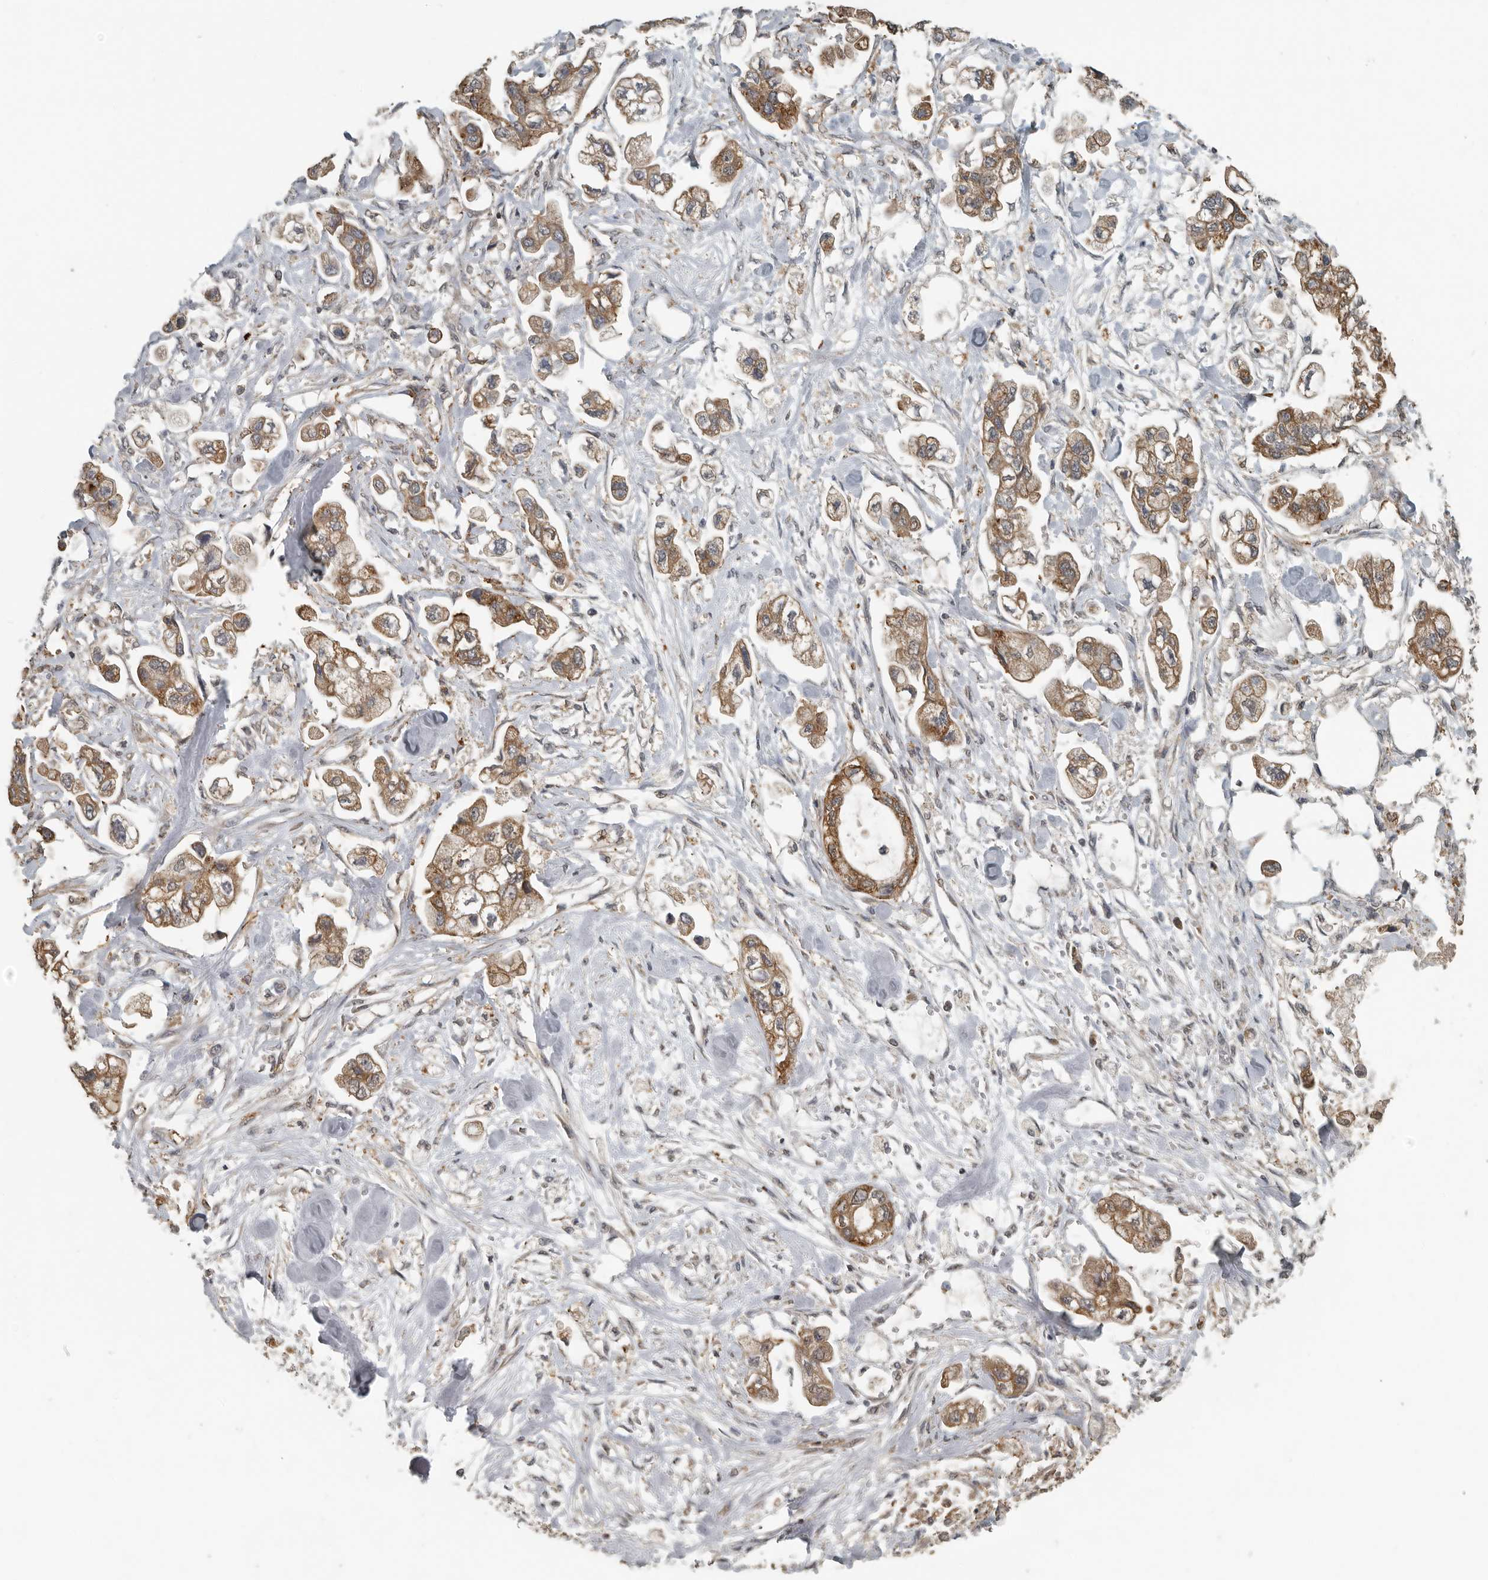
{"staining": {"intensity": "moderate", "quantity": ">75%", "location": "cytoplasmic/membranous"}, "tissue": "stomach cancer", "cell_type": "Tumor cells", "image_type": "cancer", "snomed": [{"axis": "morphology", "description": "Normal tissue, NOS"}, {"axis": "morphology", "description": "Adenocarcinoma, NOS"}, {"axis": "topography", "description": "Stomach"}], "caption": "Immunohistochemistry (IHC) histopathology image of neoplastic tissue: human stomach cancer (adenocarcinoma) stained using immunohistochemistry (IHC) displays medium levels of moderate protein expression localized specifically in the cytoplasmic/membranous of tumor cells, appearing as a cytoplasmic/membranous brown color.", "gene": "AFAP1", "patient": {"sex": "male", "age": 62}}